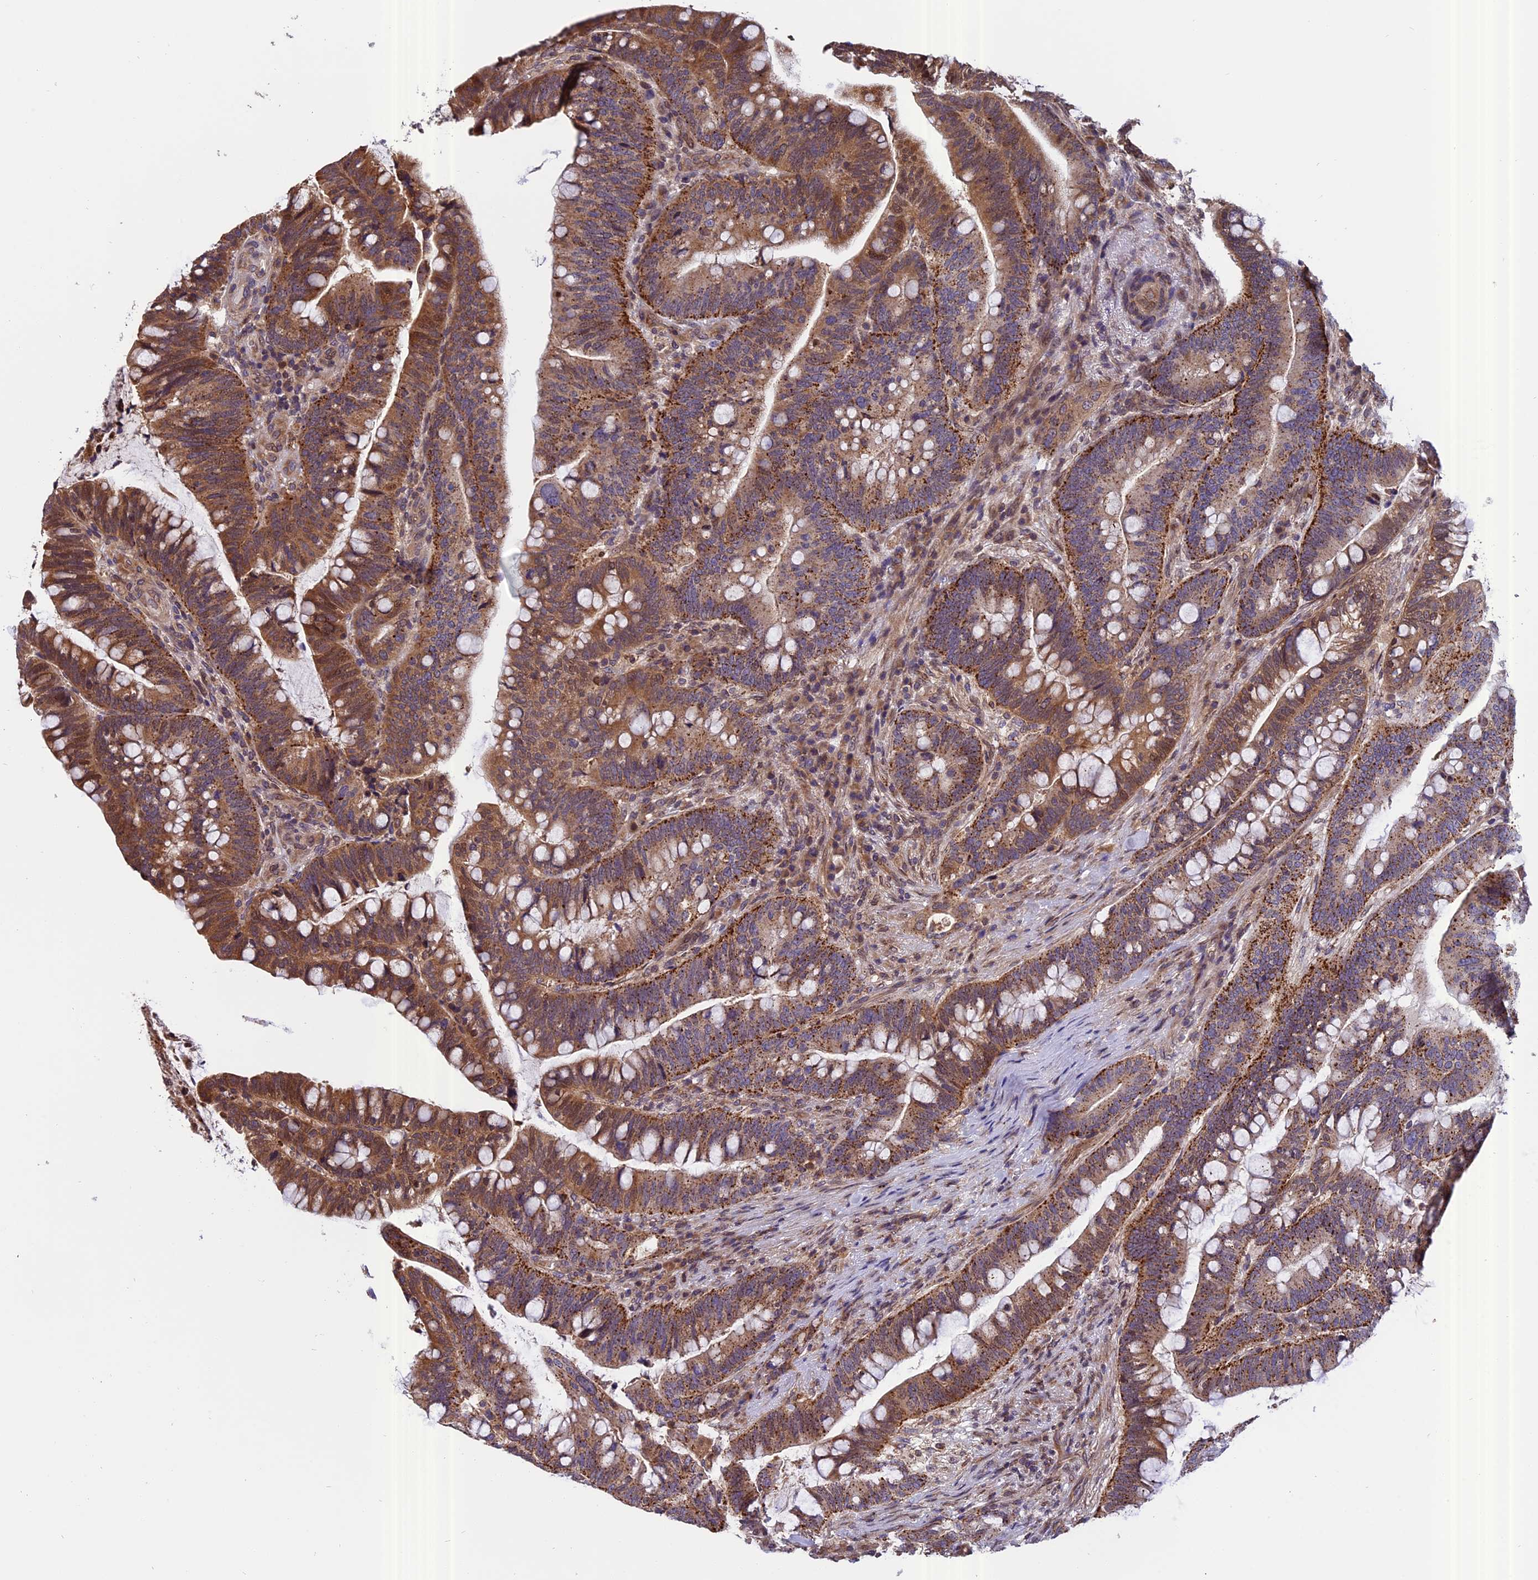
{"staining": {"intensity": "moderate", "quantity": ">75%", "location": "cytoplasmic/membranous"}, "tissue": "colorectal cancer", "cell_type": "Tumor cells", "image_type": "cancer", "snomed": [{"axis": "morphology", "description": "Adenocarcinoma, NOS"}, {"axis": "topography", "description": "Colon"}], "caption": "Protein expression by IHC shows moderate cytoplasmic/membranous positivity in about >75% of tumor cells in colorectal adenocarcinoma.", "gene": "CHMP2A", "patient": {"sex": "female", "age": 66}}